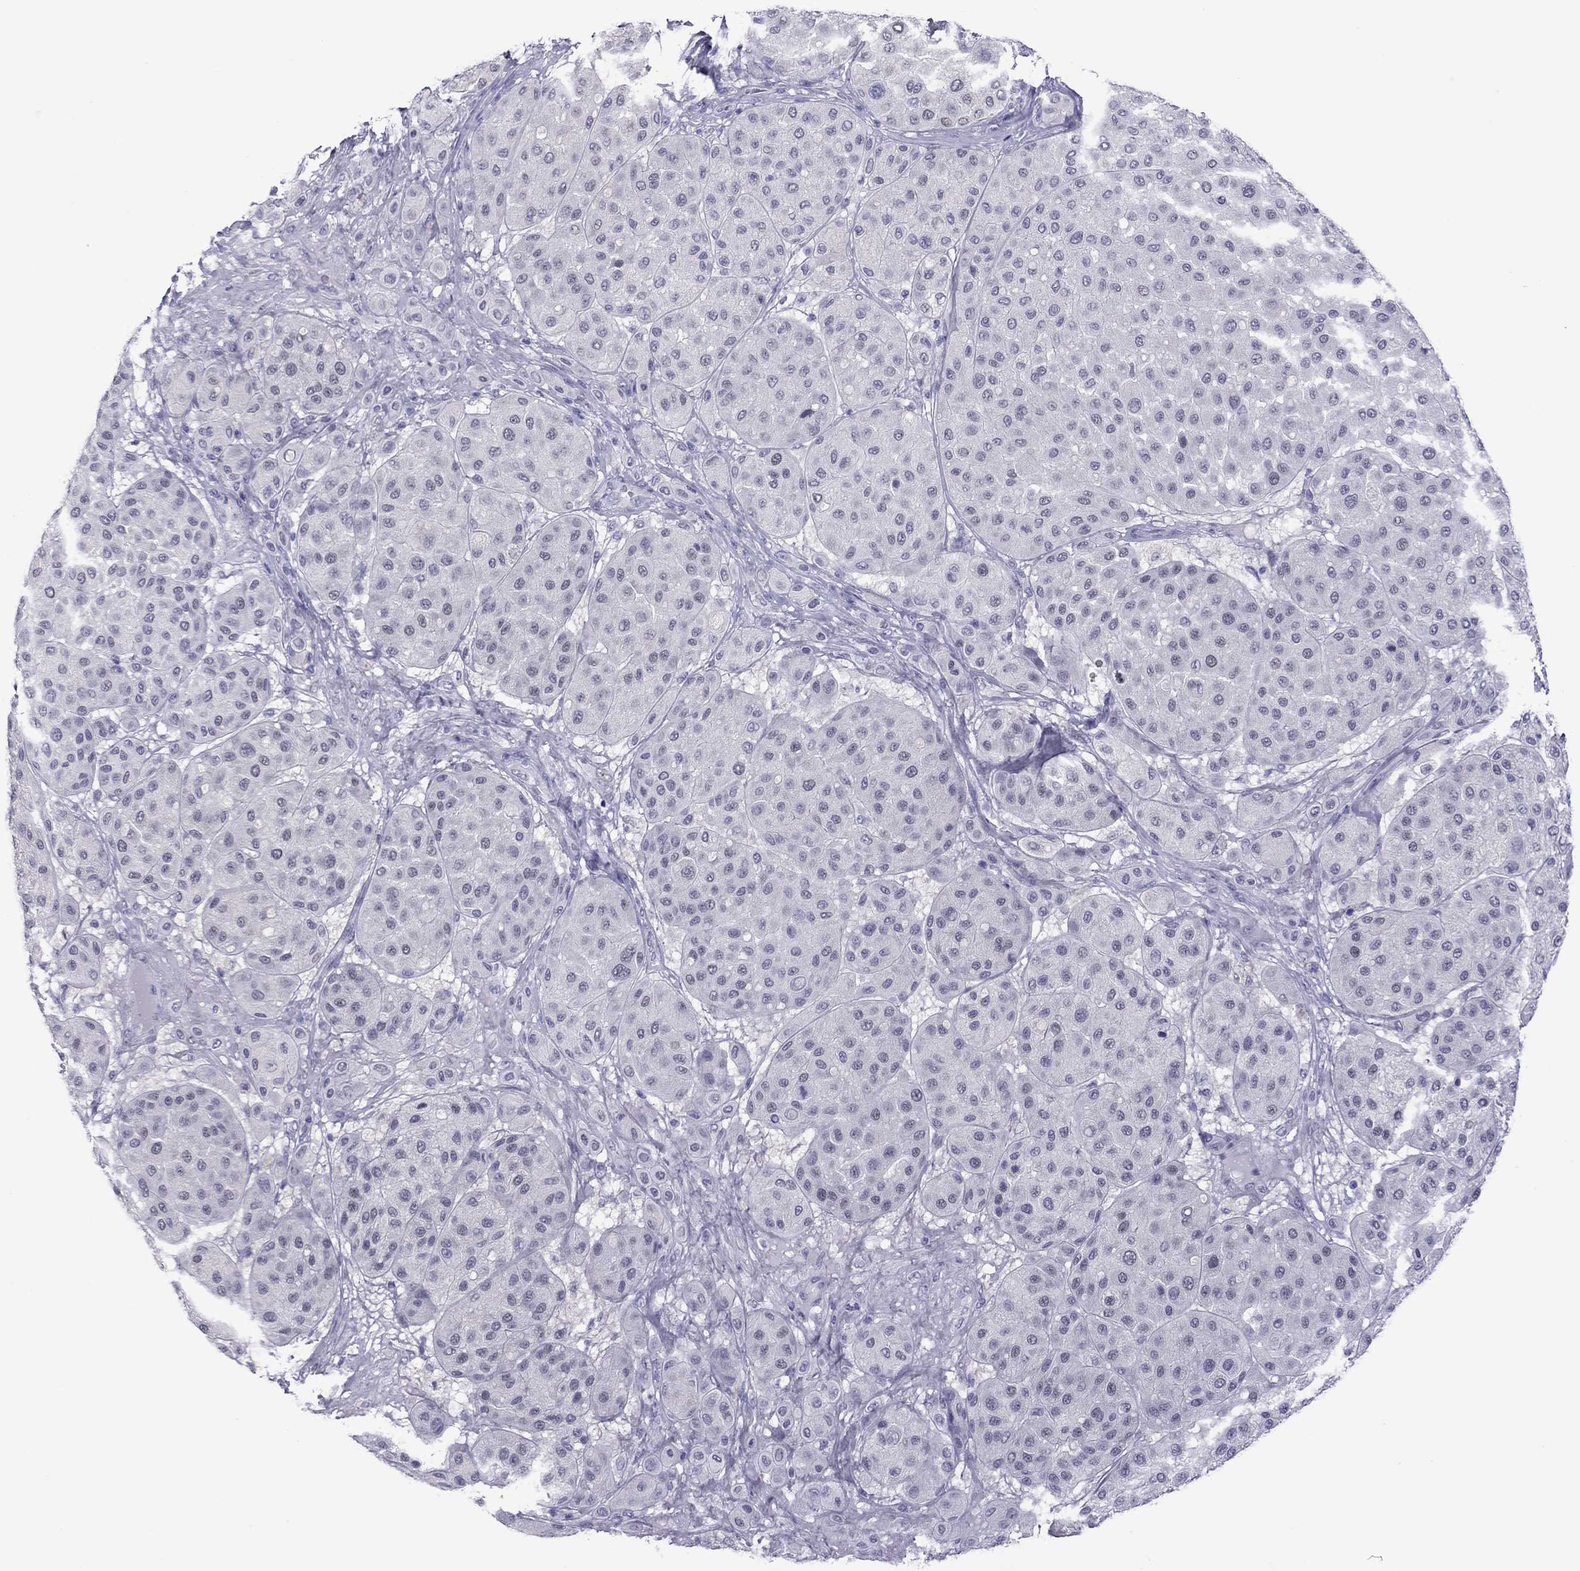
{"staining": {"intensity": "negative", "quantity": "none", "location": "none"}, "tissue": "melanoma", "cell_type": "Tumor cells", "image_type": "cancer", "snomed": [{"axis": "morphology", "description": "Malignant melanoma, Metastatic site"}, {"axis": "topography", "description": "Smooth muscle"}], "caption": "Melanoma was stained to show a protein in brown. There is no significant staining in tumor cells.", "gene": "CHRNB3", "patient": {"sex": "male", "age": 41}}